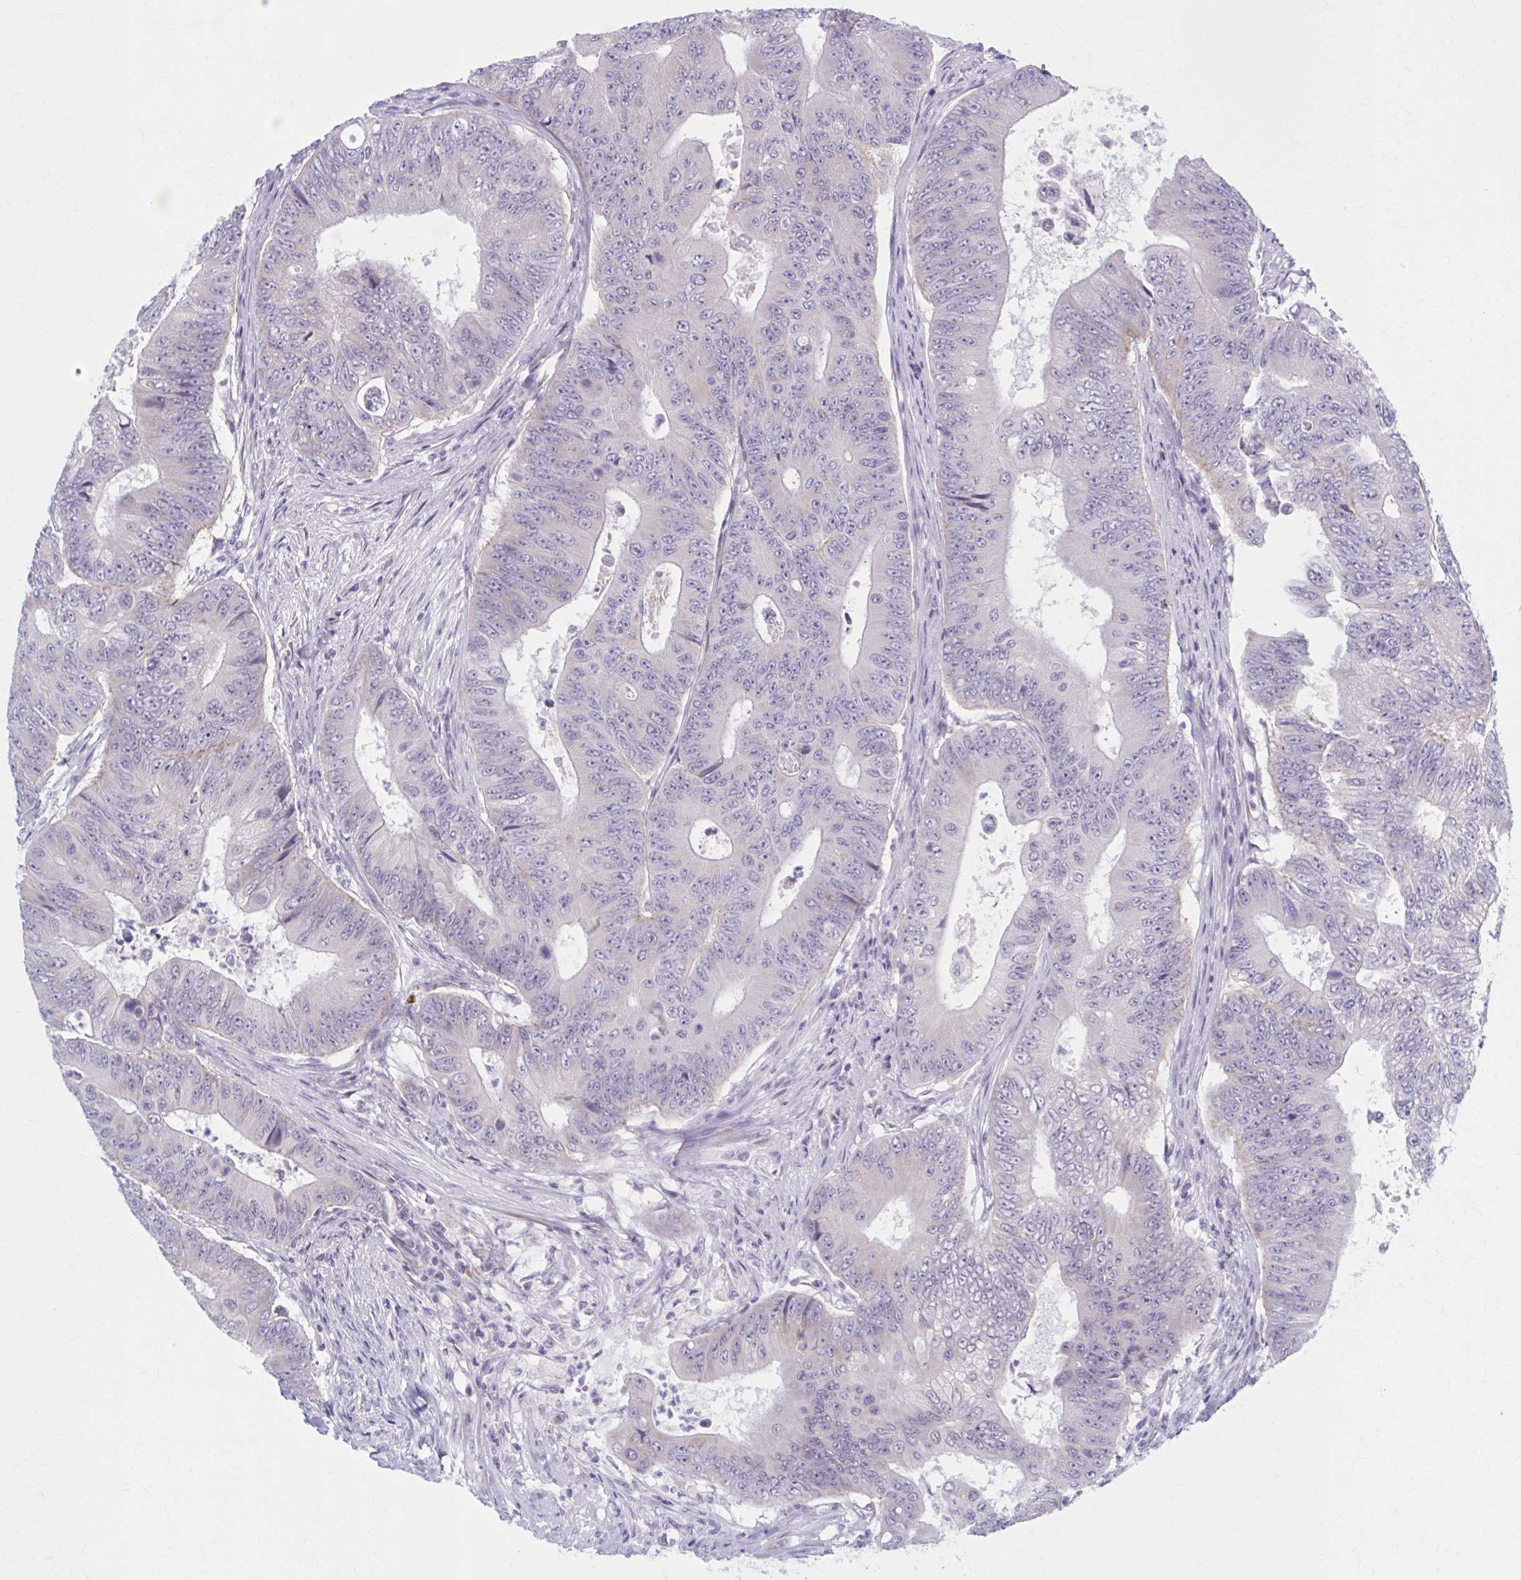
{"staining": {"intensity": "negative", "quantity": "none", "location": "none"}, "tissue": "colorectal cancer", "cell_type": "Tumor cells", "image_type": "cancer", "snomed": [{"axis": "morphology", "description": "Adenocarcinoma, NOS"}, {"axis": "topography", "description": "Colon"}], "caption": "High magnification brightfield microscopy of colorectal cancer stained with DAB (3,3'-diaminobenzidine) (brown) and counterstained with hematoxylin (blue): tumor cells show no significant staining.", "gene": "CCDC105", "patient": {"sex": "female", "age": 48}}